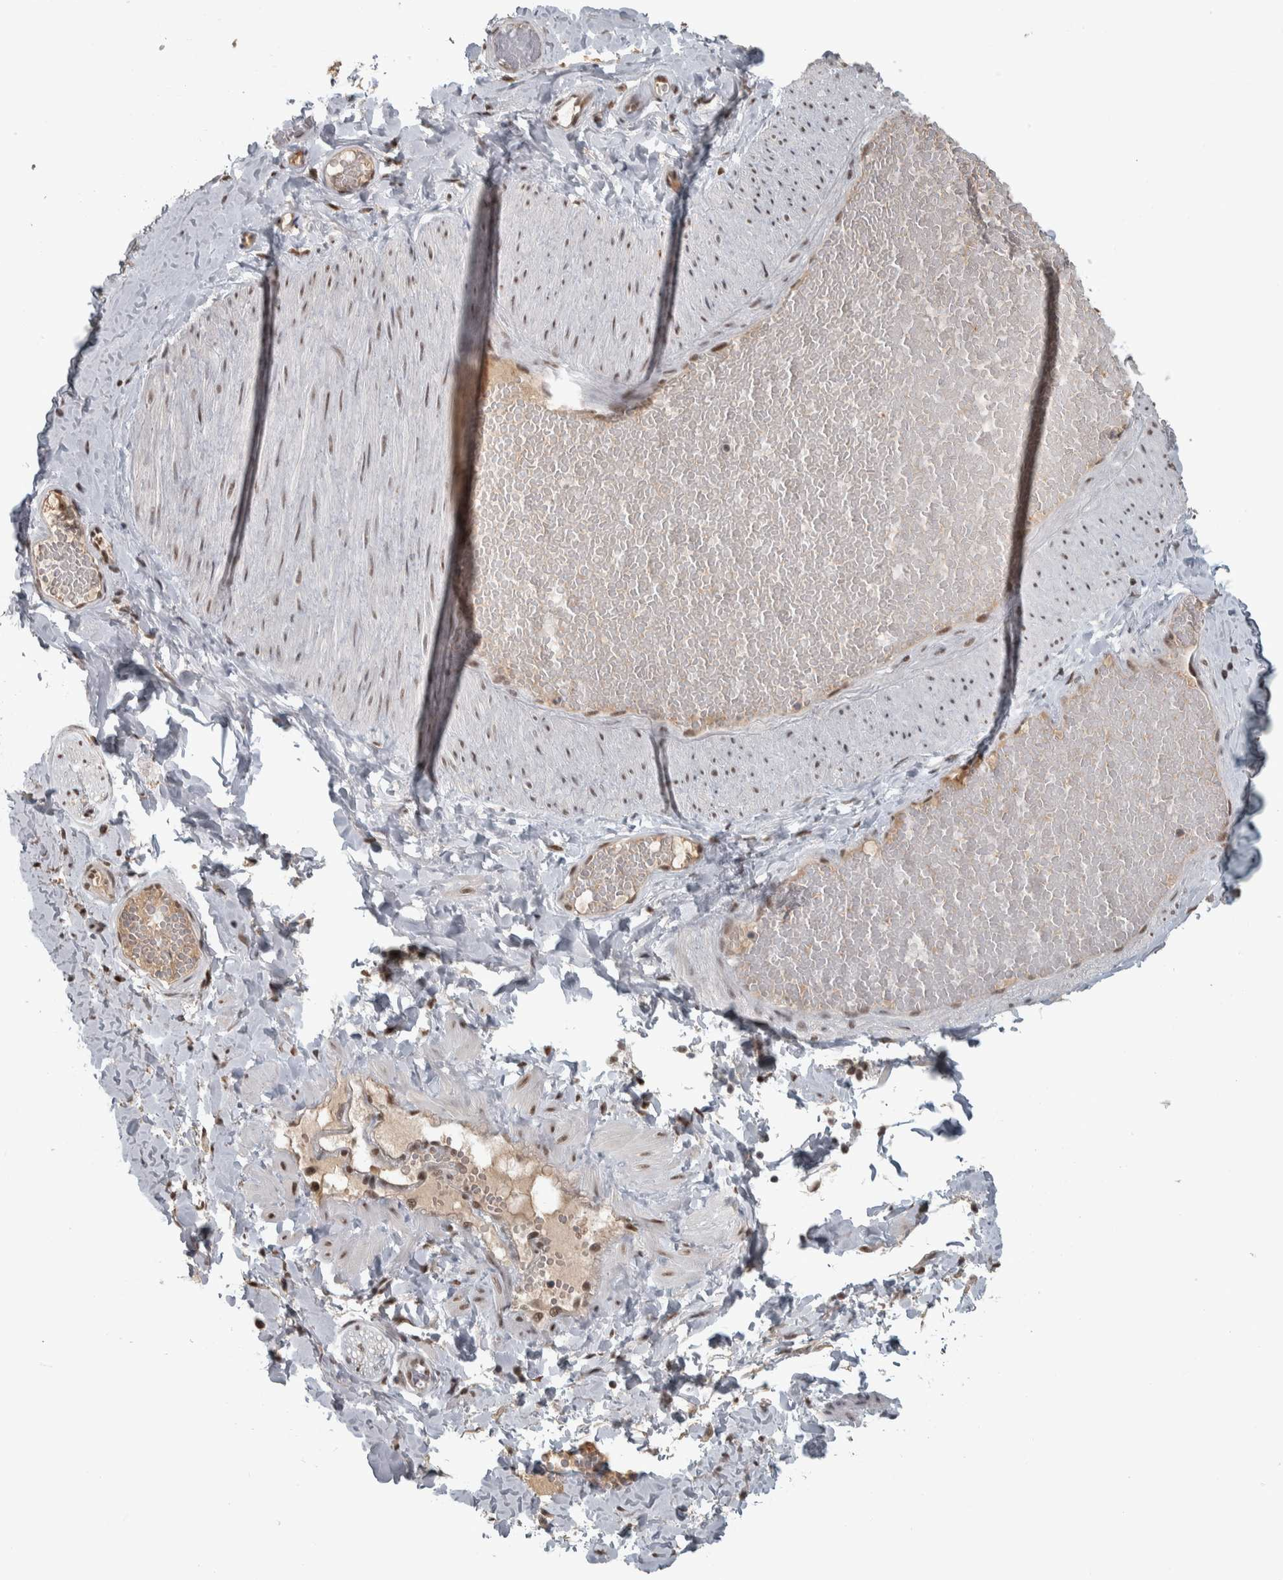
{"staining": {"intensity": "weak", "quantity": ">75%", "location": "cytoplasmic/membranous,nuclear"}, "tissue": "adipose tissue", "cell_type": "Adipocytes", "image_type": "normal", "snomed": [{"axis": "morphology", "description": "Normal tissue, NOS"}, {"axis": "topography", "description": "Adipose tissue"}, {"axis": "topography", "description": "Vascular tissue"}, {"axis": "topography", "description": "Peripheral nerve tissue"}], "caption": "A brown stain shows weak cytoplasmic/membranous,nuclear expression of a protein in adipocytes of normal adipose tissue.", "gene": "DDX42", "patient": {"sex": "male", "age": 25}}